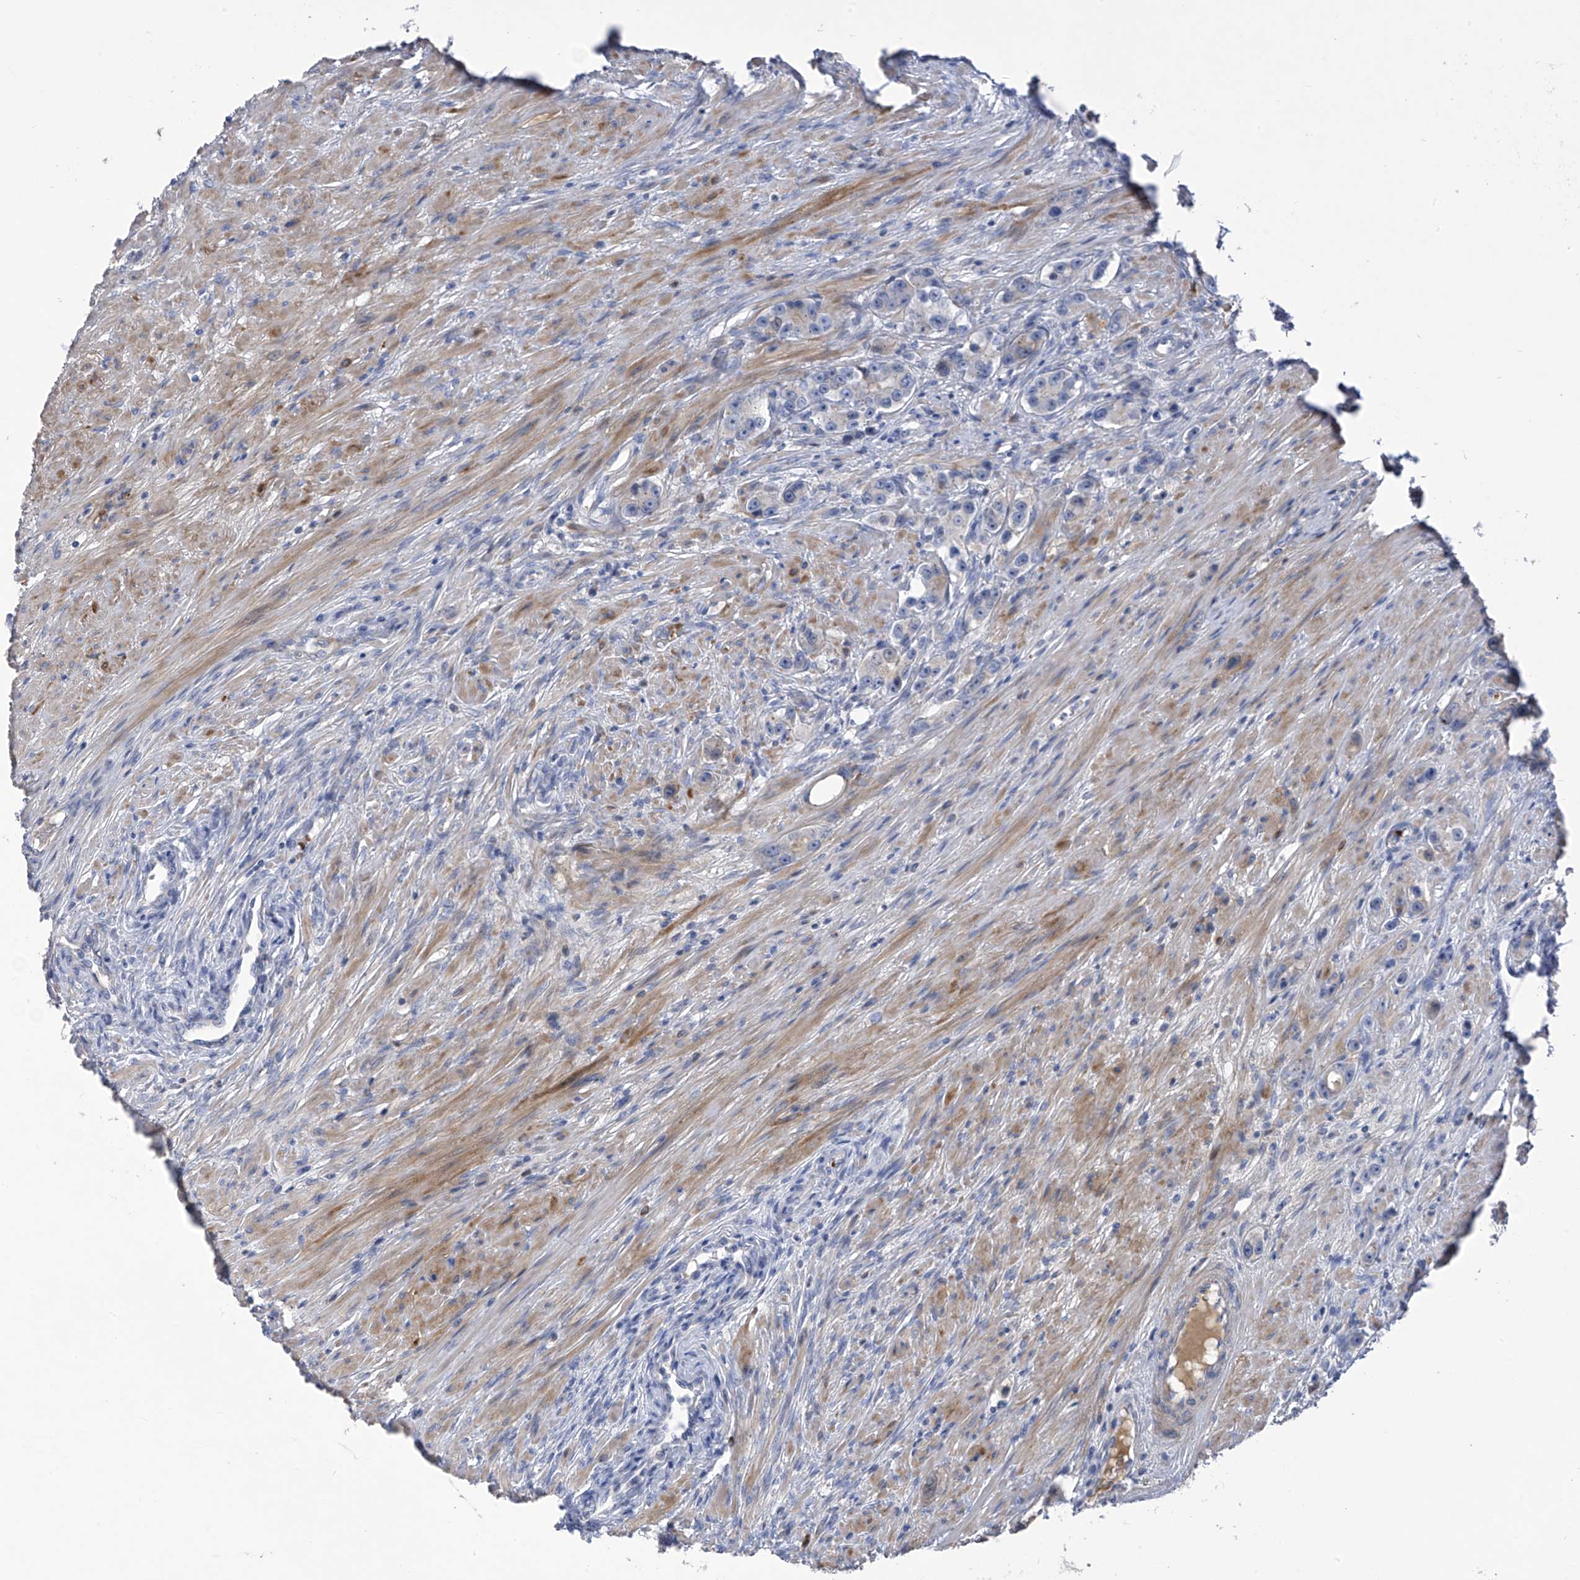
{"staining": {"intensity": "negative", "quantity": "none", "location": "none"}, "tissue": "prostate cancer", "cell_type": "Tumor cells", "image_type": "cancer", "snomed": [{"axis": "morphology", "description": "Adenocarcinoma, High grade"}, {"axis": "topography", "description": "Prostate"}], "caption": "Tumor cells show no significant staining in prostate cancer.", "gene": "SLCO4A1", "patient": {"sex": "male", "age": 63}}